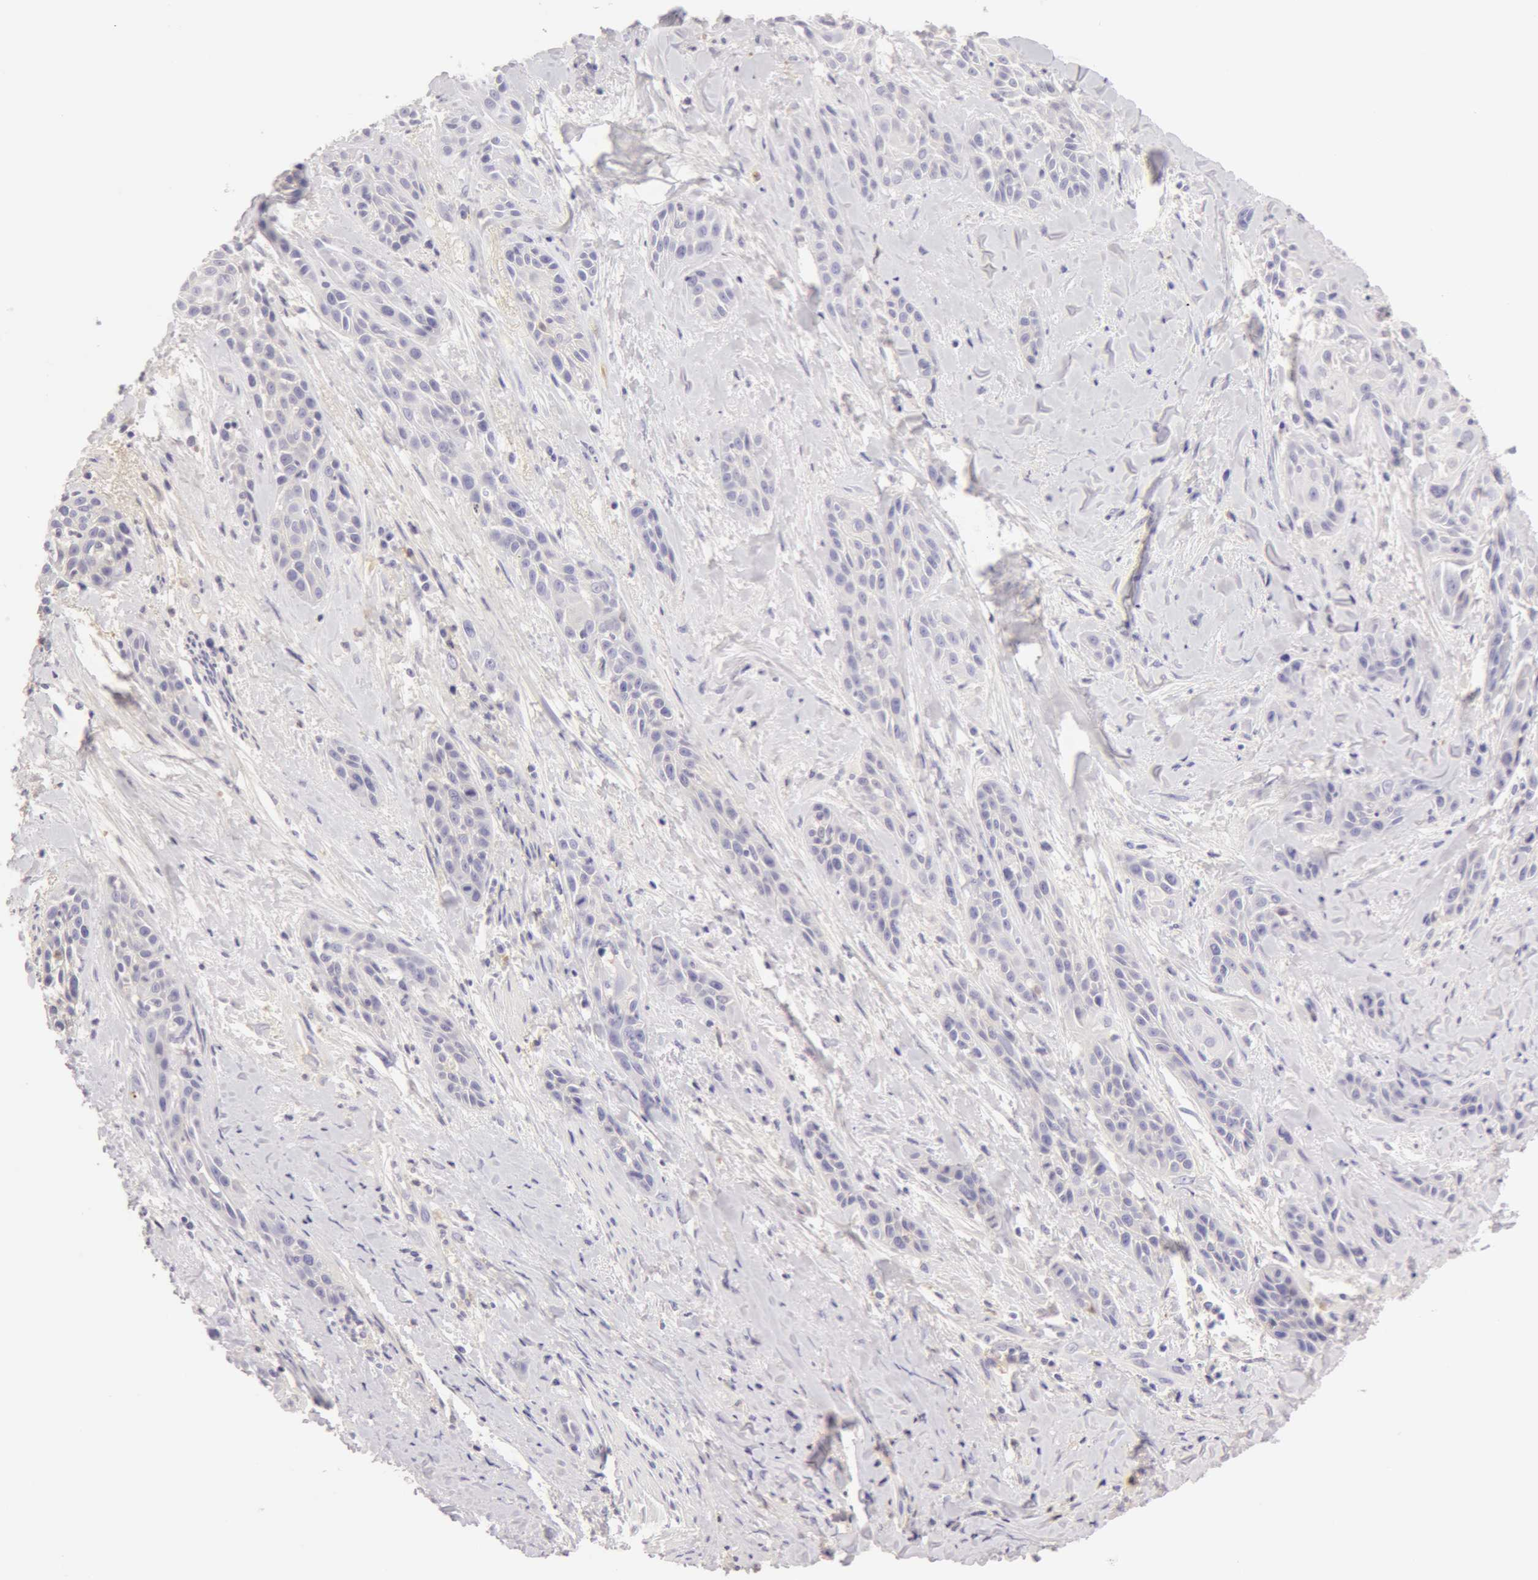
{"staining": {"intensity": "negative", "quantity": "none", "location": "none"}, "tissue": "skin cancer", "cell_type": "Tumor cells", "image_type": "cancer", "snomed": [{"axis": "morphology", "description": "Squamous cell carcinoma, NOS"}, {"axis": "topography", "description": "Skin"}, {"axis": "topography", "description": "Anal"}], "caption": "Tumor cells are negative for brown protein staining in skin cancer.", "gene": "AHSG", "patient": {"sex": "male", "age": 64}}